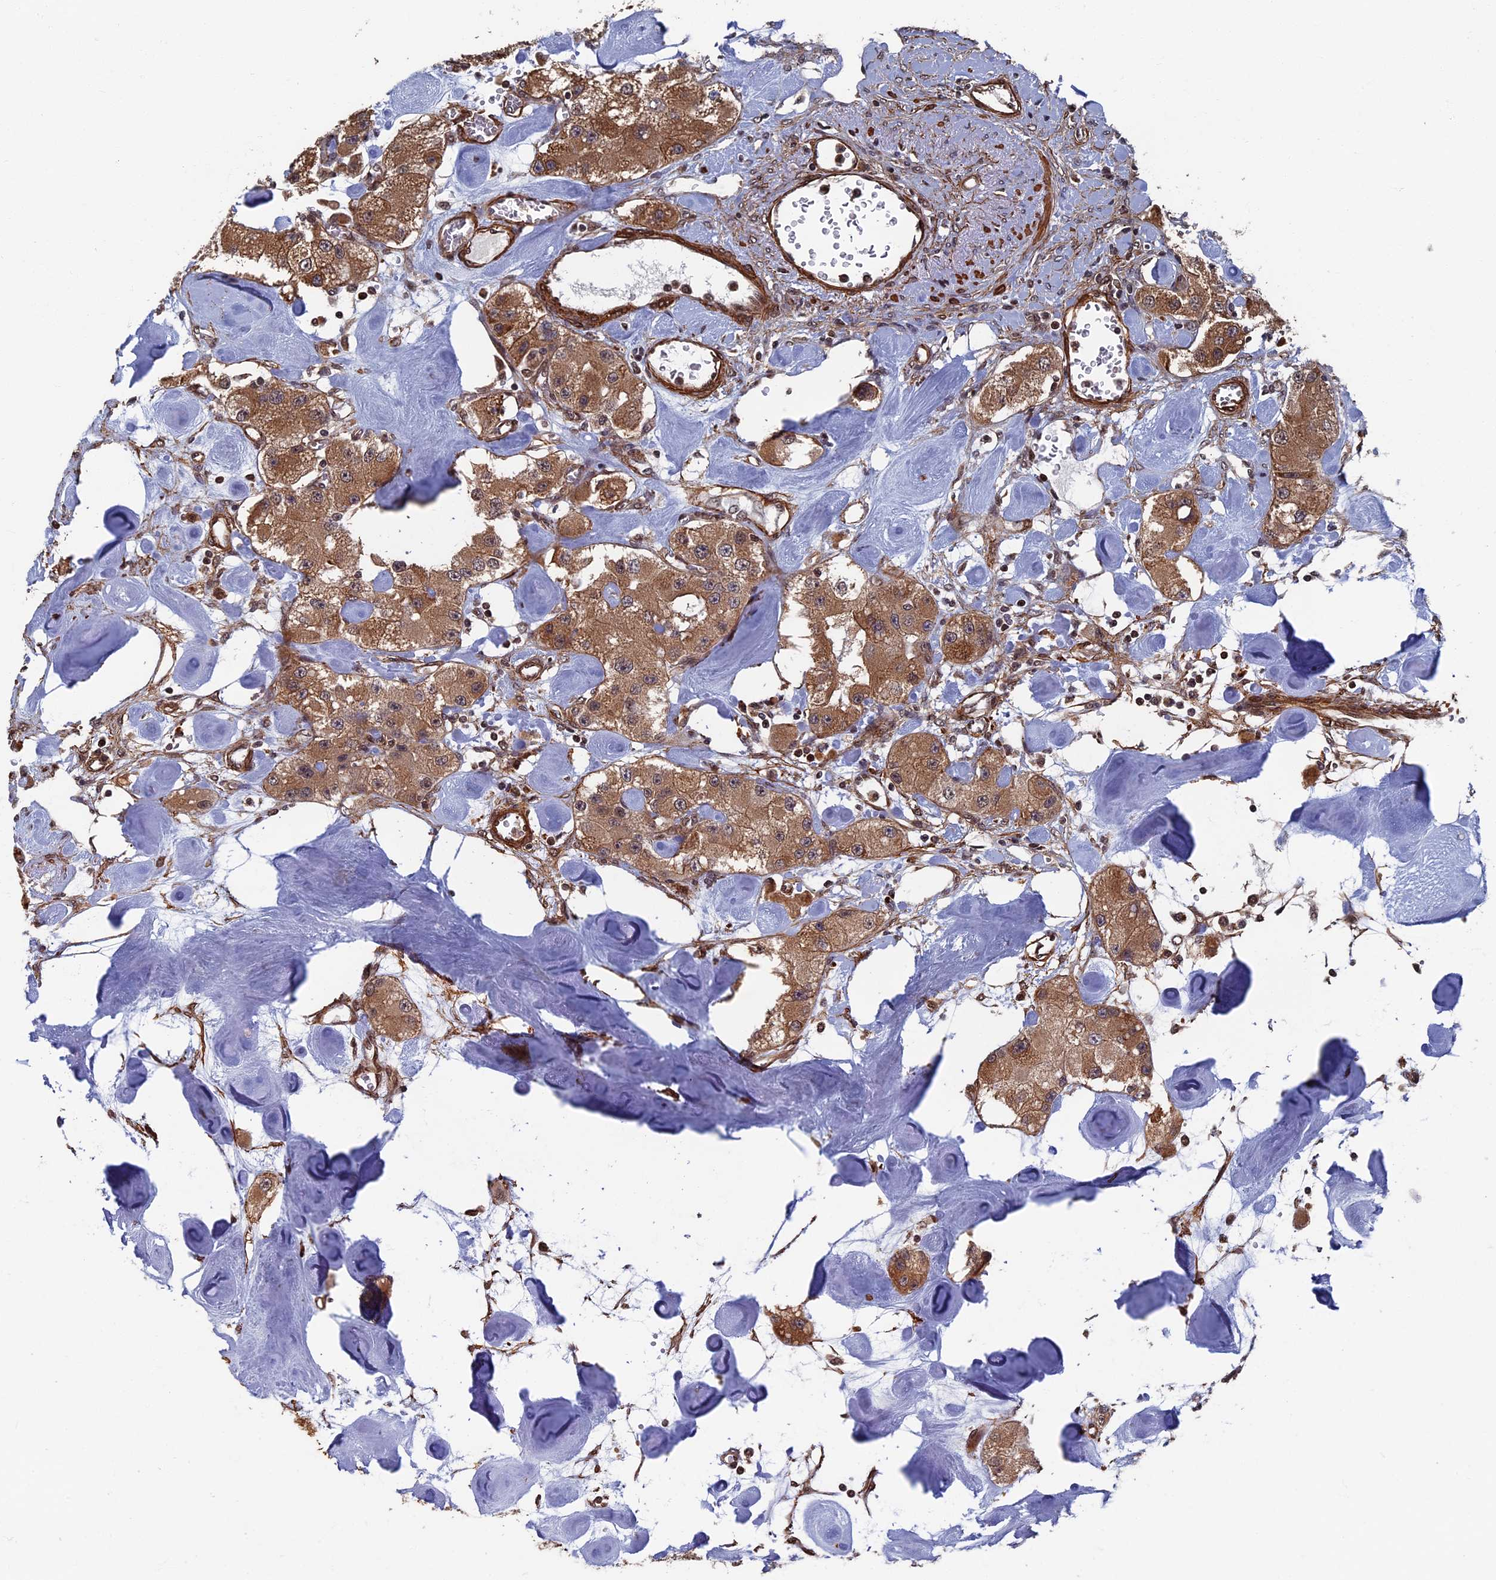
{"staining": {"intensity": "moderate", "quantity": ">75%", "location": "cytoplasmic/membranous"}, "tissue": "carcinoid", "cell_type": "Tumor cells", "image_type": "cancer", "snomed": [{"axis": "morphology", "description": "Carcinoid, malignant, NOS"}, {"axis": "topography", "description": "Pancreas"}], "caption": "Tumor cells exhibit medium levels of moderate cytoplasmic/membranous positivity in approximately >75% of cells in carcinoid (malignant).", "gene": "CTDP1", "patient": {"sex": "male", "age": 41}}